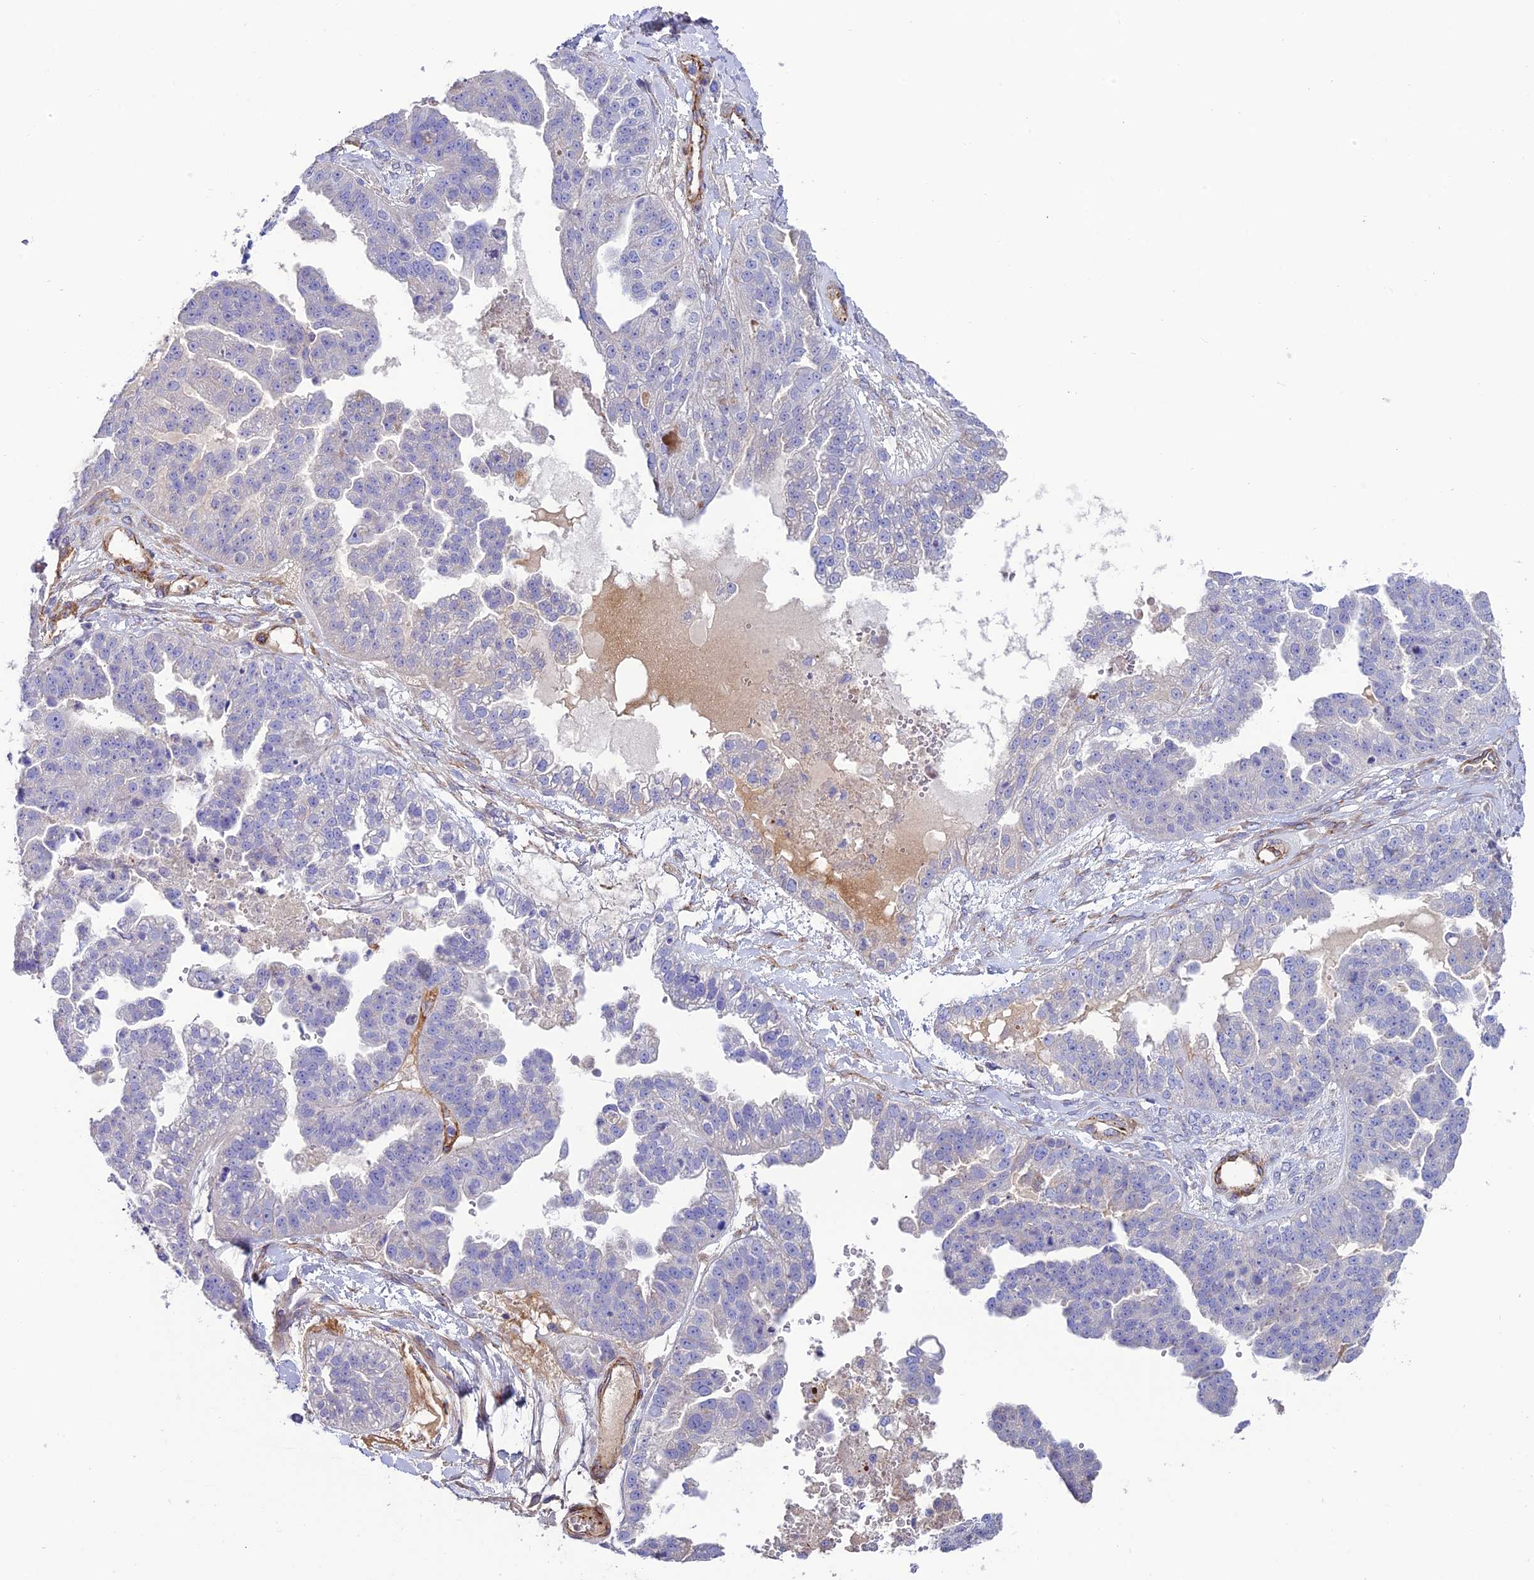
{"staining": {"intensity": "negative", "quantity": "none", "location": "none"}, "tissue": "ovarian cancer", "cell_type": "Tumor cells", "image_type": "cancer", "snomed": [{"axis": "morphology", "description": "Cystadenocarcinoma, serous, NOS"}, {"axis": "topography", "description": "Ovary"}], "caption": "Immunohistochemistry micrograph of neoplastic tissue: ovarian serous cystadenocarcinoma stained with DAB (3,3'-diaminobenzidine) demonstrates no significant protein expression in tumor cells.", "gene": "REX1BD", "patient": {"sex": "female", "age": 58}}